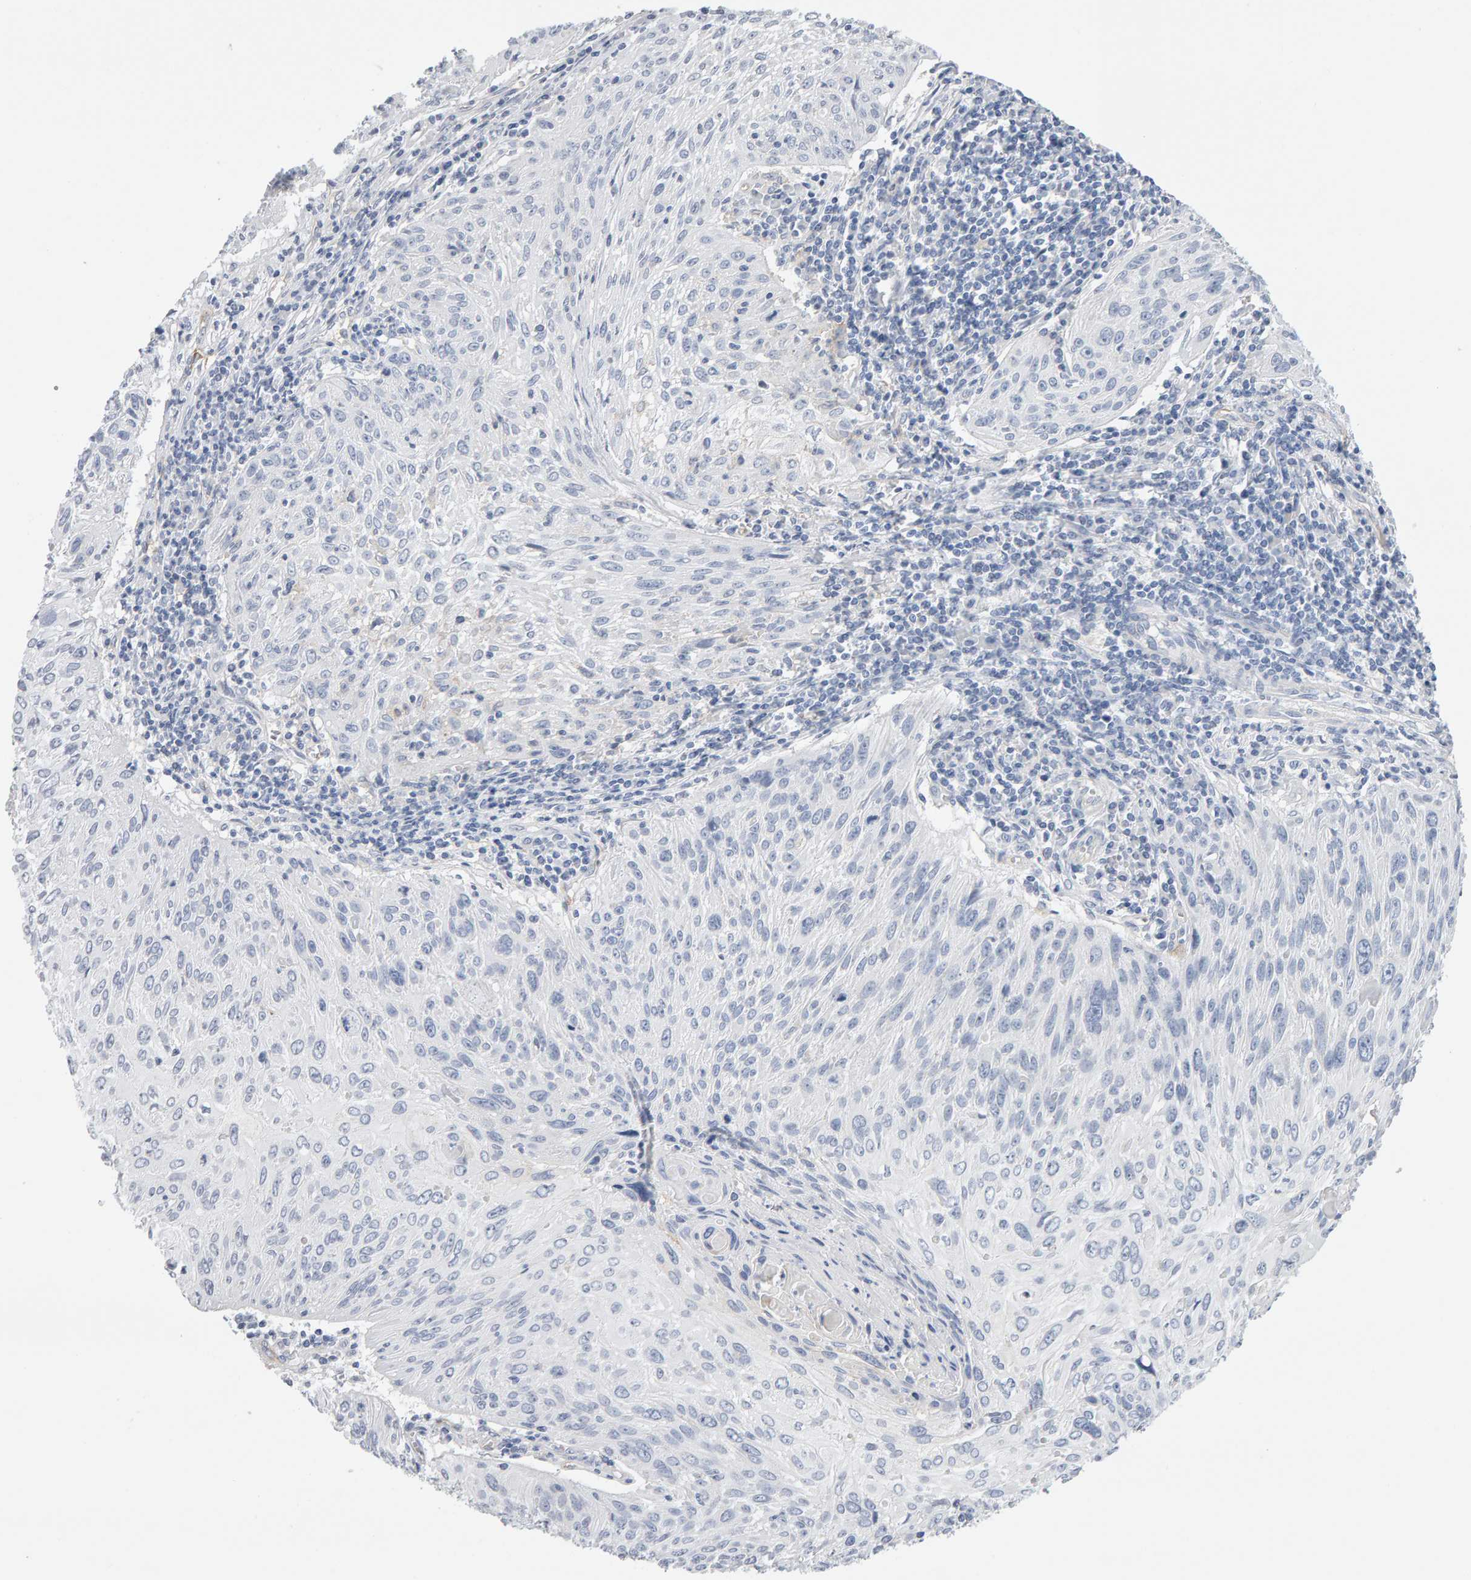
{"staining": {"intensity": "negative", "quantity": "none", "location": "none"}, "tissue": "cervical cancer", "cell_type": "Tumor cells", "image_type": "cancer", "snomed": [{"axis": "morphology", "description": "Squamous cell carcinoma, NOS"}, {"axis": "topography", "description": "Cervix"}], "caption": "The image demonstrates no staining of tumor cells in squamous cell carcinoma (cervical). (Stains: DAB (3,3'-diaminobenzidine) immunohistochemistry with hematoxylin counter stain, Microscopy: brightfield microscopy at high magnification).", "gene": "METRNL", "patient": {"sex": "female", "age": 51}}